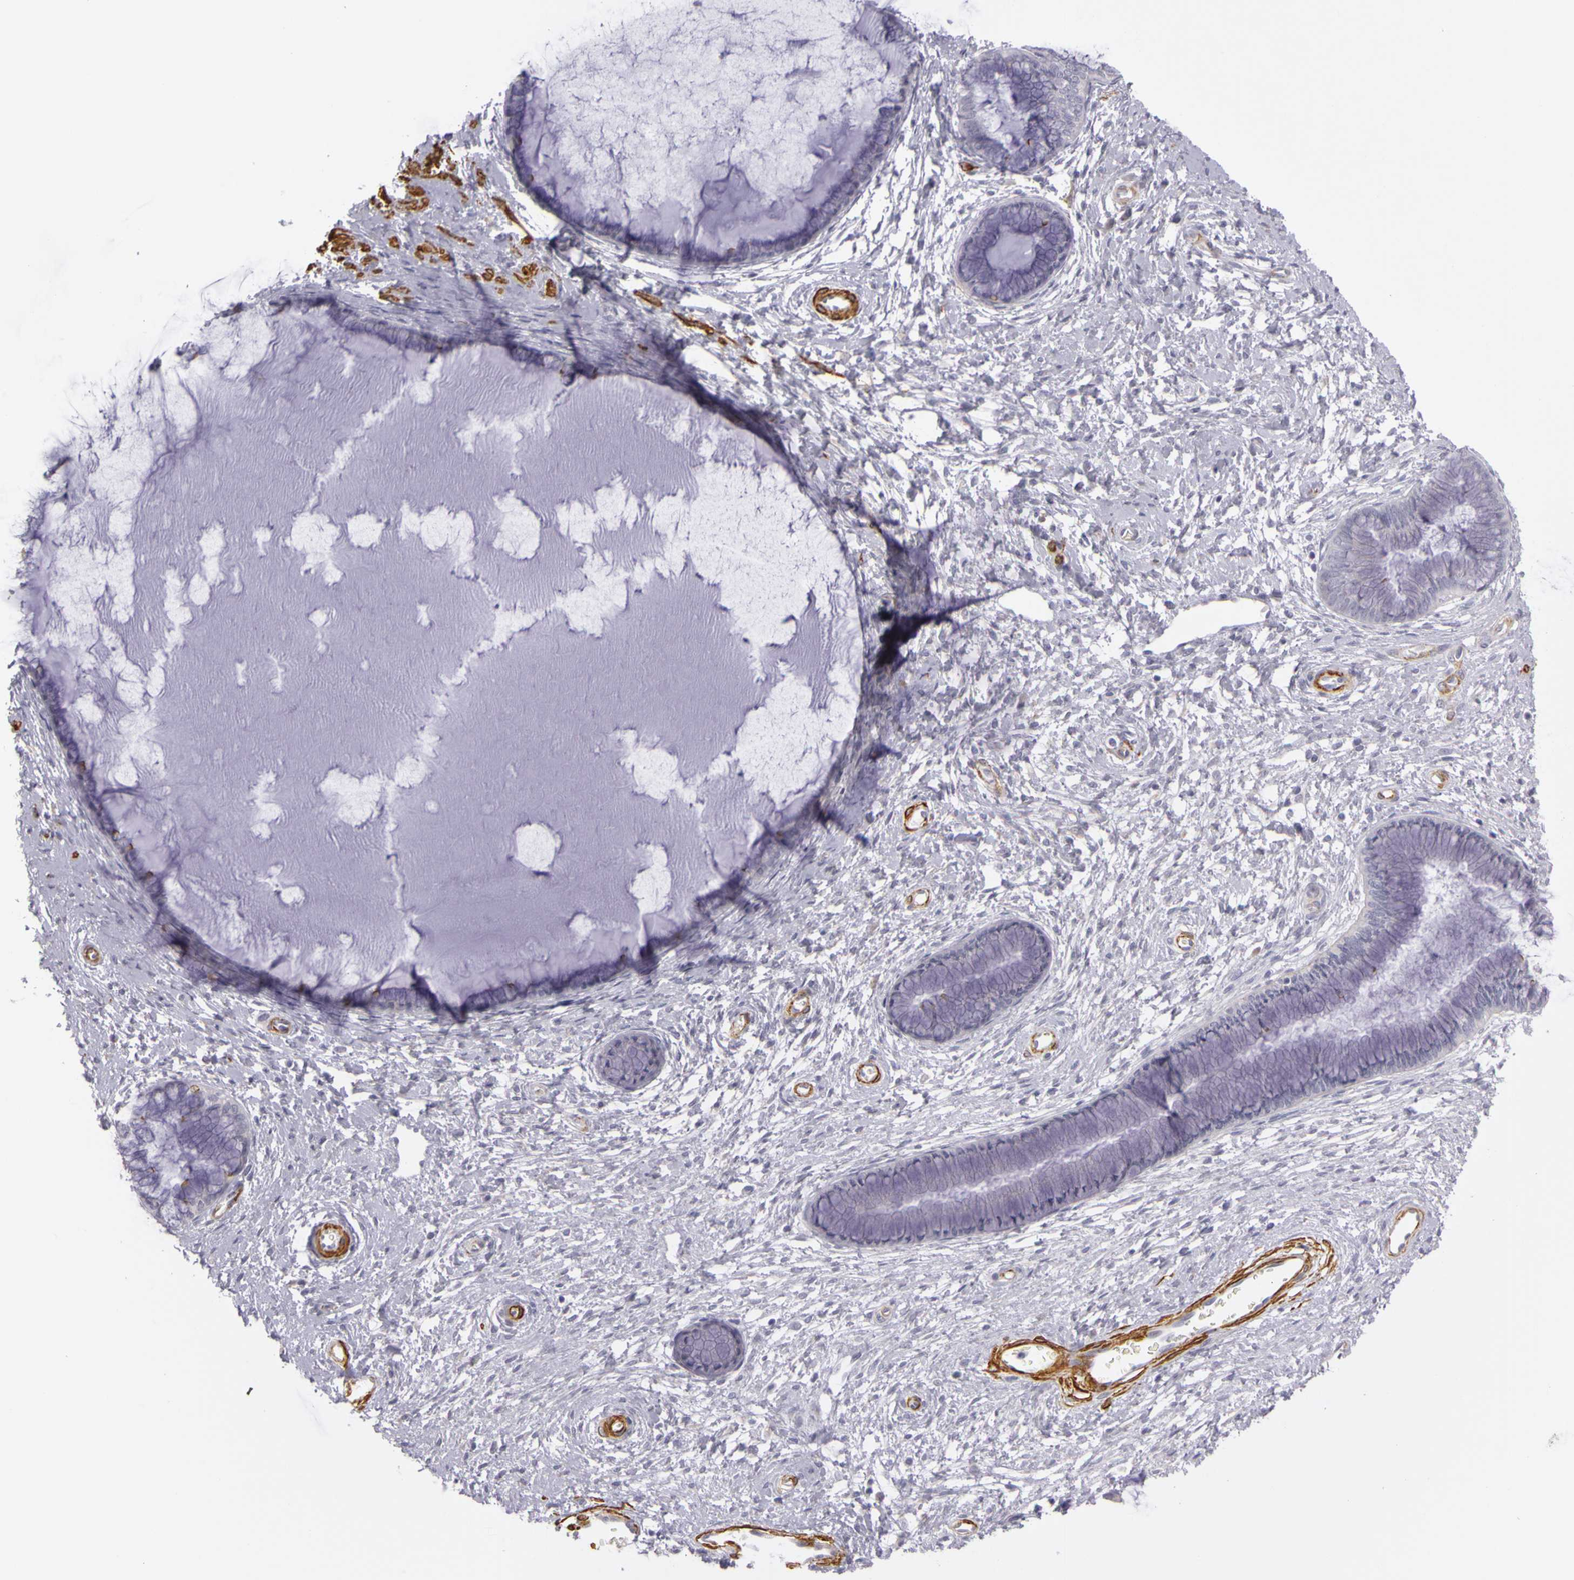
{"staining": {"intensity": "weak", "quantity": "25%-75%", "location": "cytoplasmic/membranous"}, "tissue": "cervix", "cell_type": "Glandular cells", "image_type": "normal", "snomed": [{"axis": "morphology", "description": "Normal tissue, NOS"}, {"axis": "topography", "description": "Cervix"}], "caption": "Immunohistochemical staining of unremarkable cervix demonstrates low levels of weak cytoplasmic/membranous staining in approximately 25%-75% of glandular cells.", "gene": "CNTN2", "patient": {"sex": "female", "age": 27}}